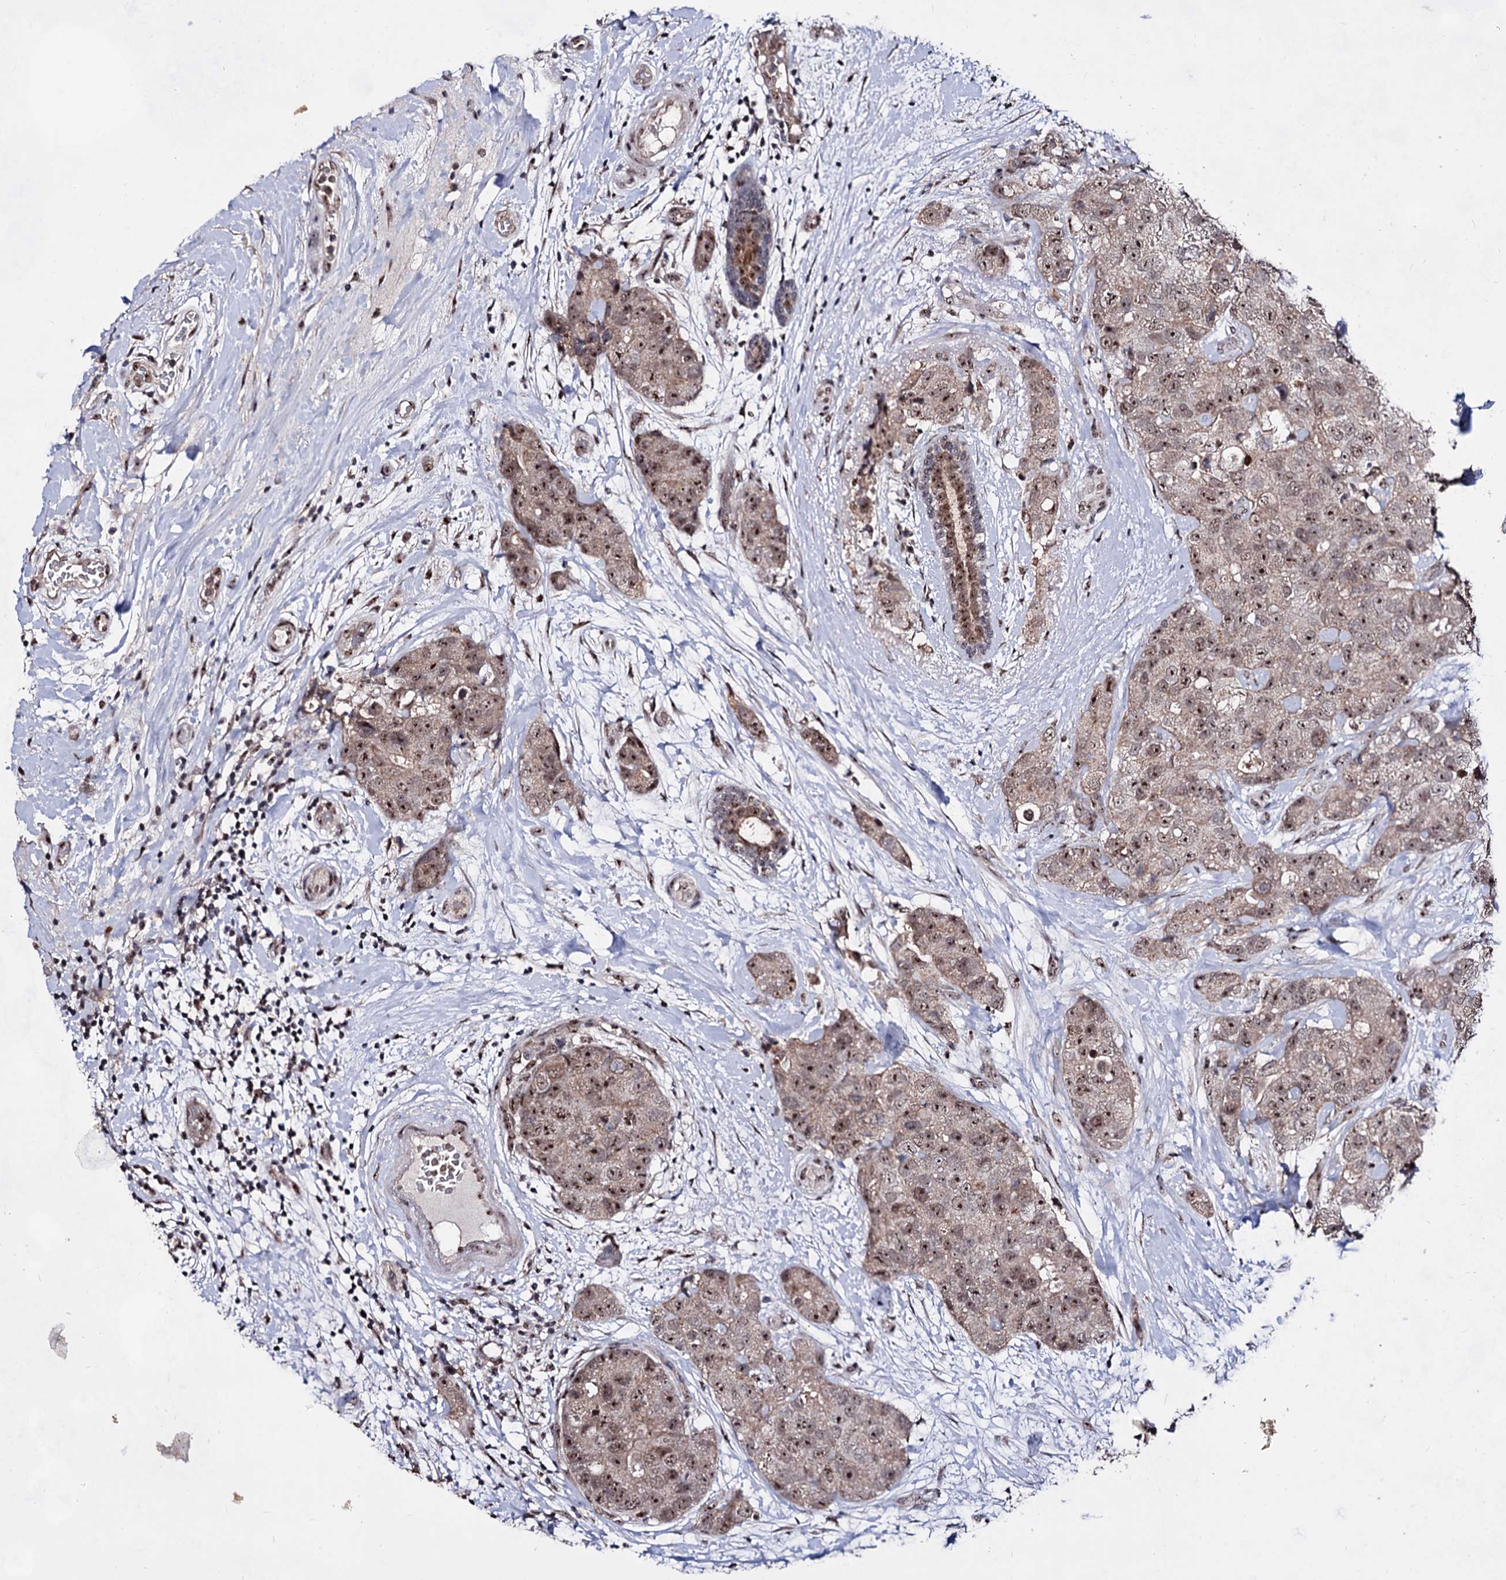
{"staining": {"intensity": "strong", "quantity": ">75%", "location": "nuclear"}, "tissue": "breast cancer", "cell_type": "Tumor cells", "image_type": "cancer", "snomed": [{"axis": "morphology", "description": "Duct carcinoma"}, {"axis": "topography", "description": "Breast"}], "caption": "A high amount of strong nuclear positivity is present in about >75% of tumor cells in breast cancer (intraductal carcinoma) tissue.", "gene": "EXOSC10", "patient": {"sex": "female", "age": 62}}